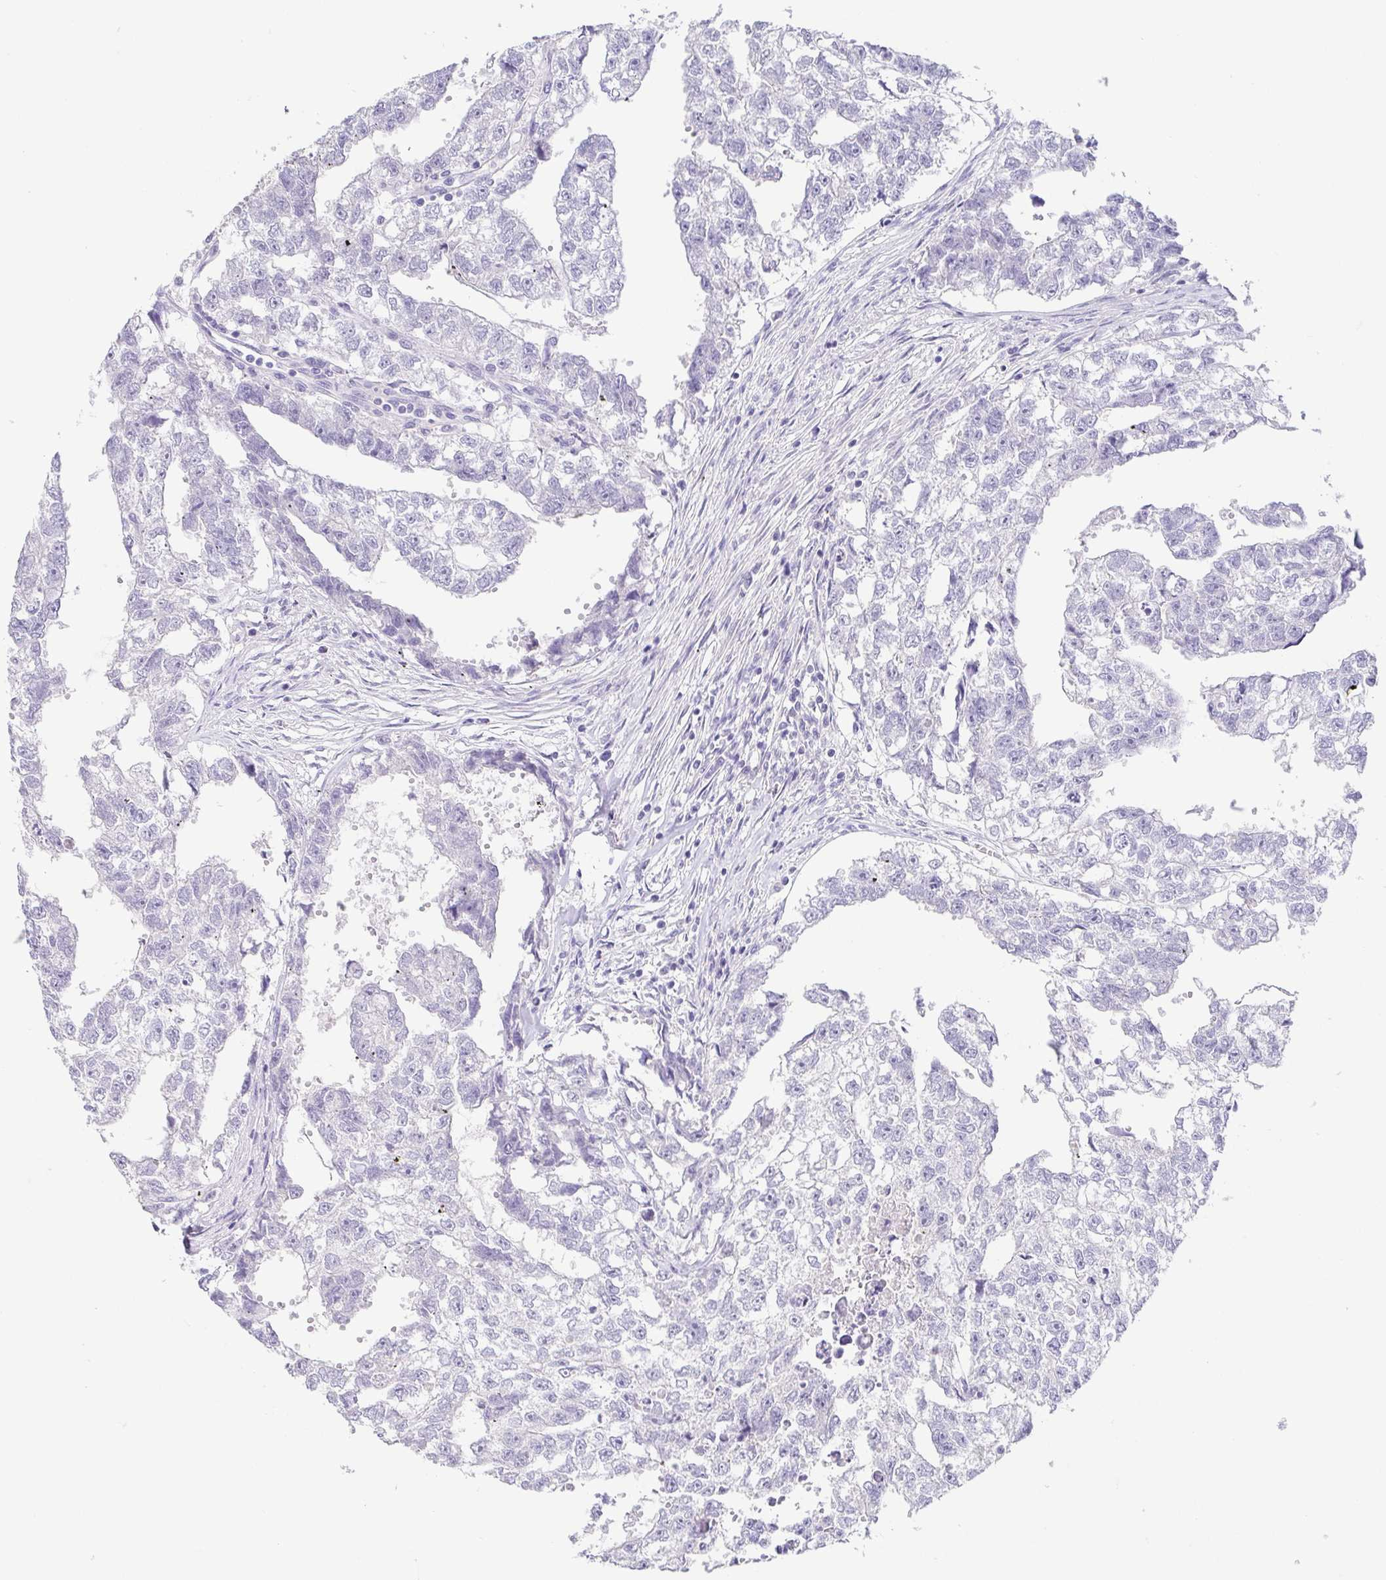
{"staining": {"intensity": "negative", "quantity": "none", "location": "none"}, "tissue": "testis cancer", "cell_type": "Tumor cells", "image_type": "cancer", "snomed": [{"axis": "morphology", "description": "Carcinoma, Embryonal, NOS"}, {"axis": "morphology", "description": "Teratoma, malignant, NOS"}, {"axis": "topography", "description": "Testis"}], "caption": "High power microscopy histopathology image of an immunohistochemistry image of testis cancer, revealing no significant expression in tumor cells.", "gene": "FABP3", "patient": {"sex": "male", "age": 44}}